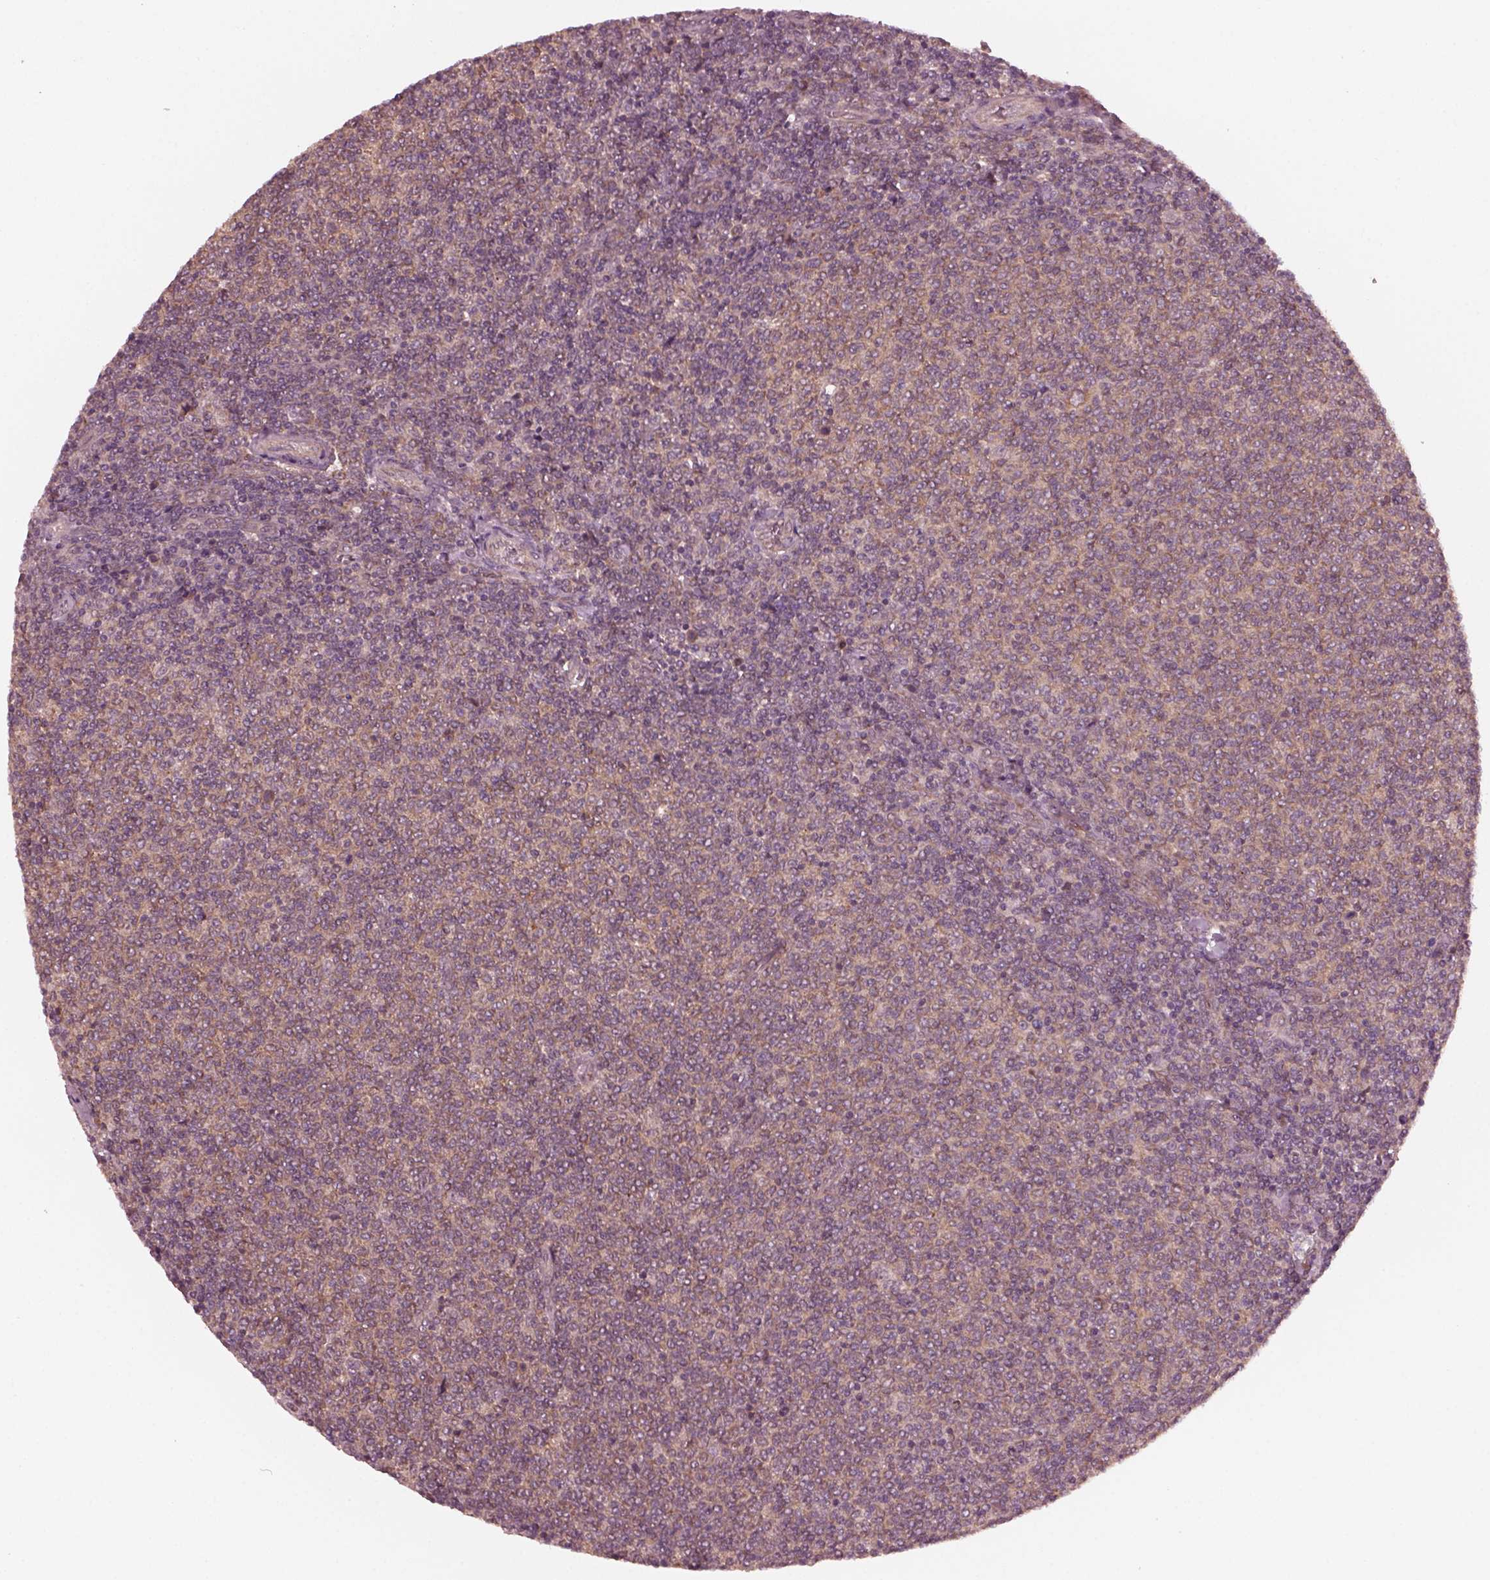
{"staining": {"intensity": "weak", "quantity": "25%-75%", "location": "cytoplasmic/membranous"}, "tissue": "lymphoma", "cell_type": "Tumor cells", "image_type": "cancer", "snomed": [{"axis": "morphology", "description": "Malignant lymphoma, non-Hodgkin's type, Low grade"}, {"axis": "topography", "description": "Lymph node"}], "caption": "Weak cytoplasmic/membranous expression is seen in approximately 25%-75% of tumor cells in lymphoma. Using DAB (brown) and hematoxylin (blue) stains, captured at high magnification using brightfield microscopy.", "gene": "FAF2", "patient": {"sex": "male", "age": 52}}